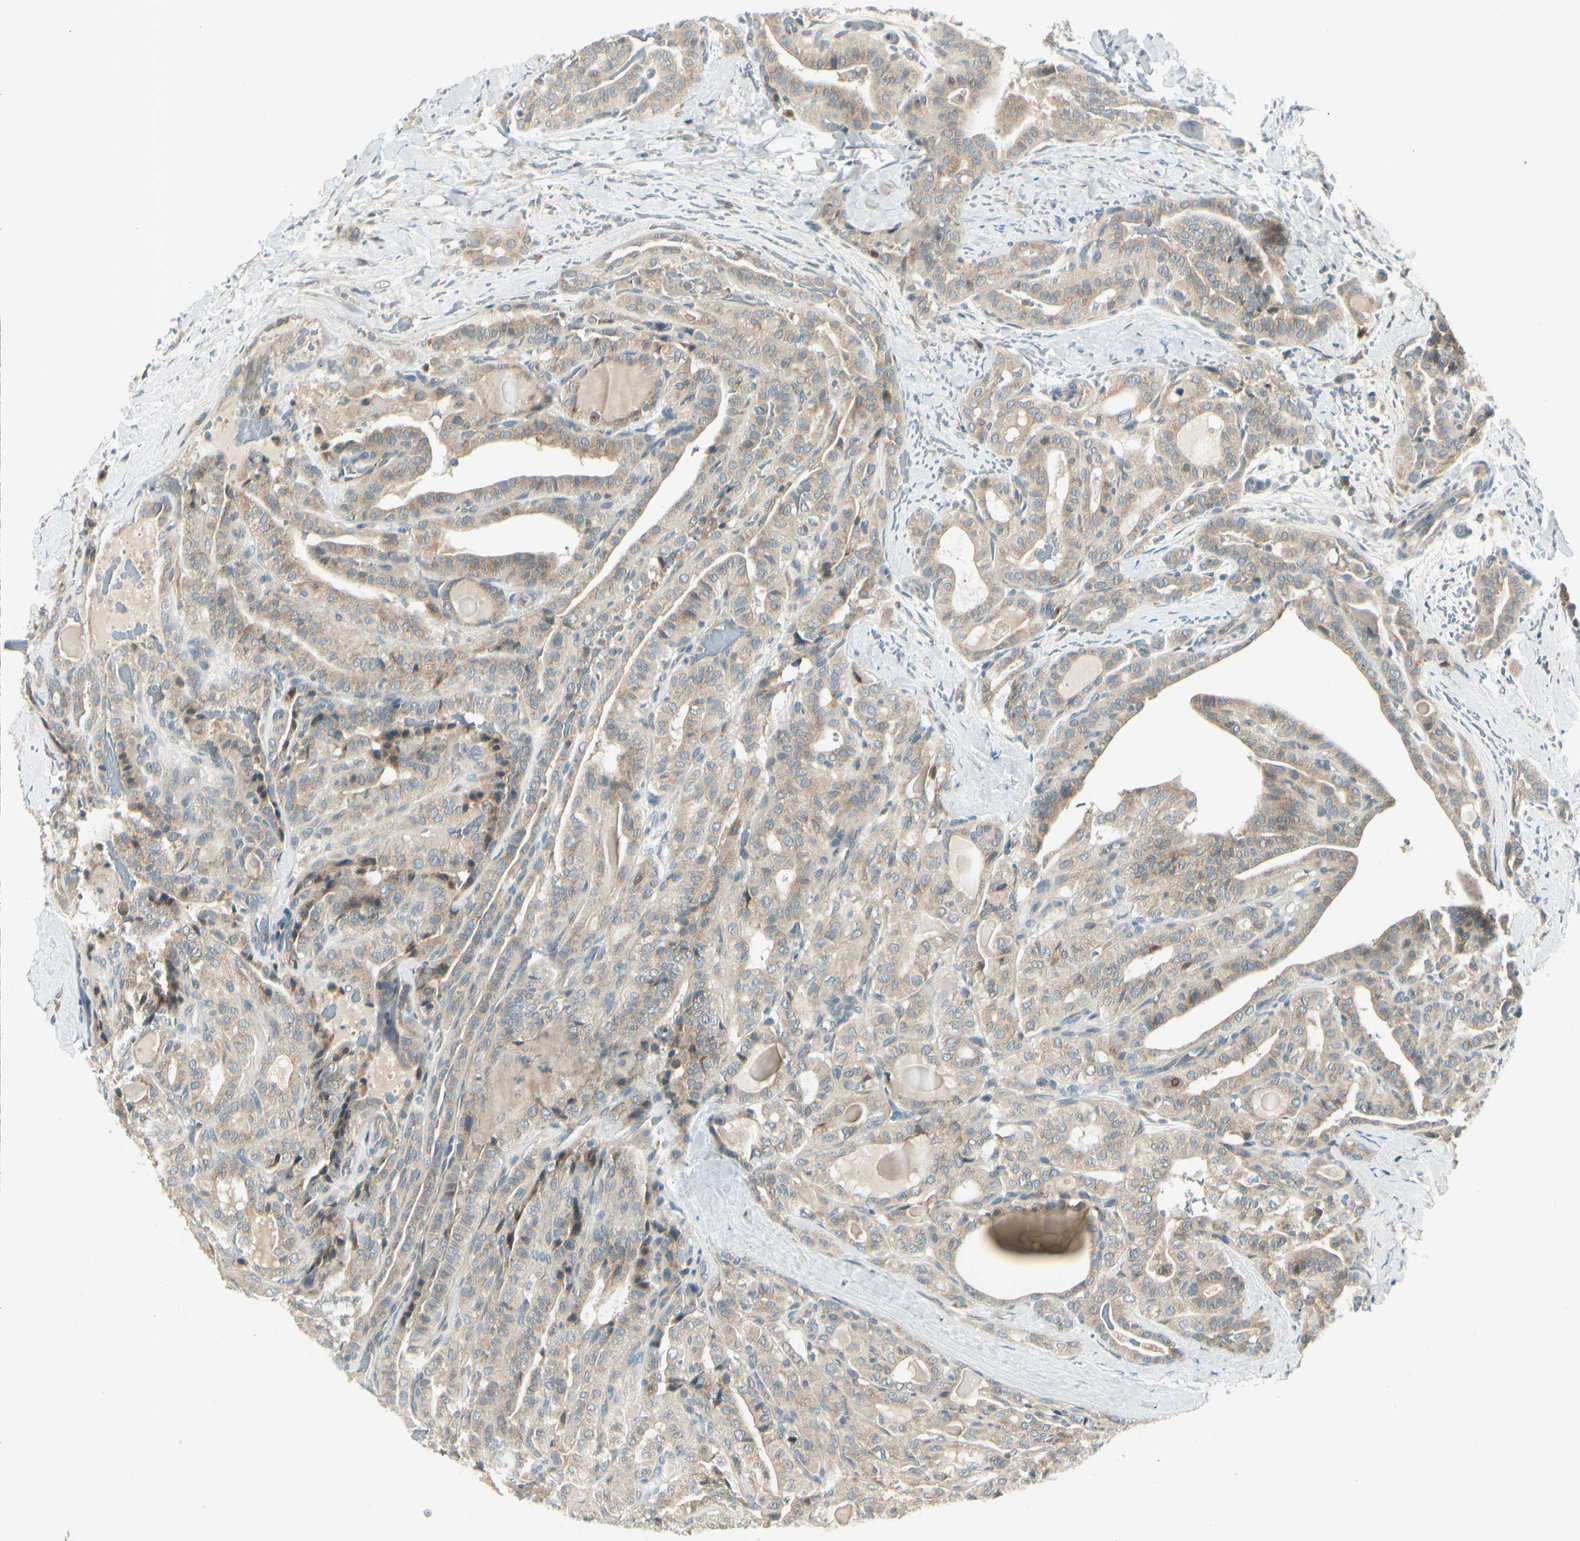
{"staining": {"intensity": "moderate", "quantity": ">75%", "location": "cytoplasmic/membranous"}, "tissue": "thyroid cancer", "cell_type": "Tumor cells", "image_type": "cancer", "snomed": [{"axis": "morphology", "description": "Papillary adenocarcinoma, NOS"}, {"axis": "topography", "description": "Thyroid gland"}], "caption": "Immunohistochemical staining of thyroid papillary adenocarcinoma displays moderate cytoplasmic/membranous protein expression in approximately >75% of tumor cells.", "gene": "BNIP1", "patient": {"sex": "male", "age": 77}}